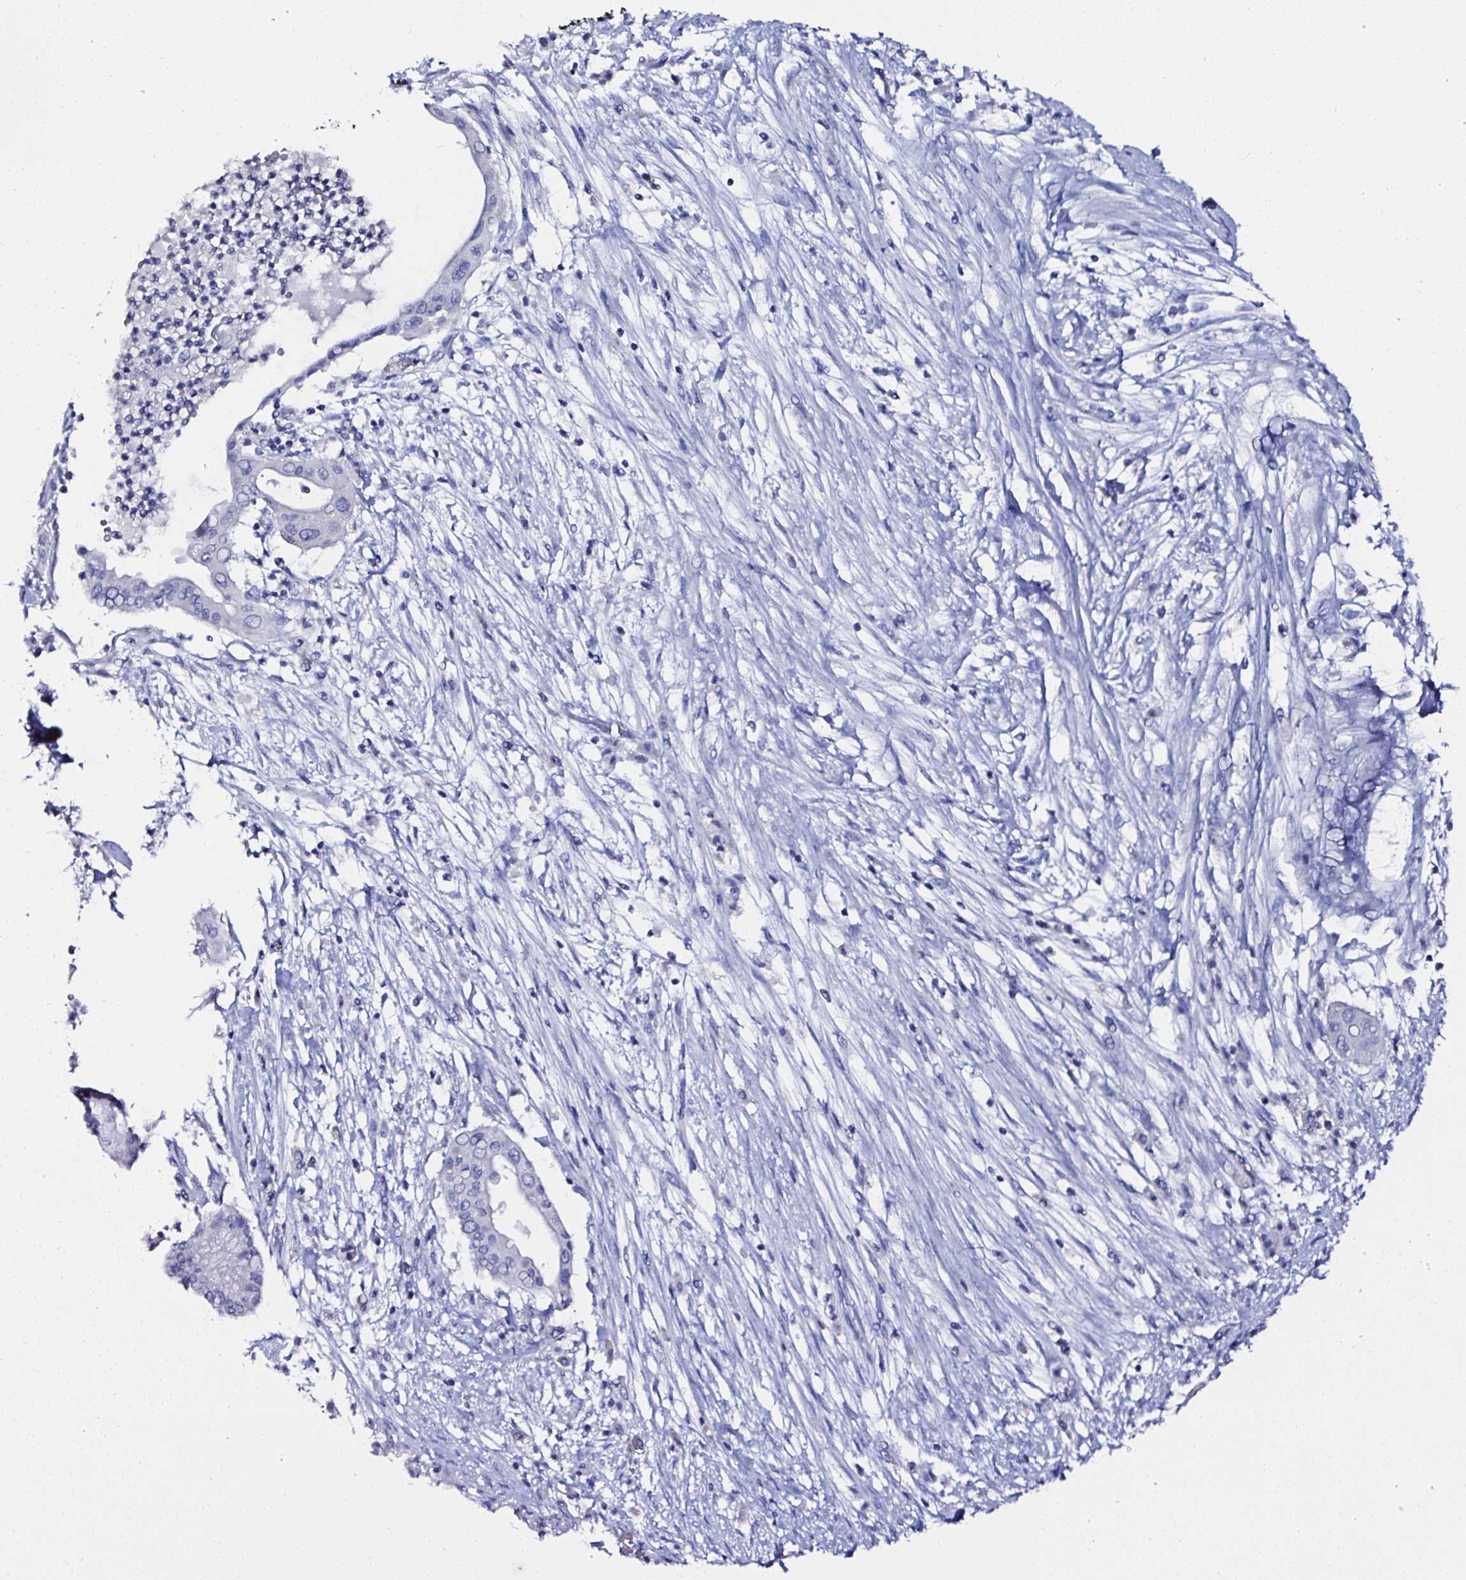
{"staining": {"intensity": "negative", "quantity": "none", "location": "none"}, "tissue": "pancreatic cancer", "cell_type": "Tumor cells", "image_type": "cancer", "snomed": [{"axis": "morphology", "description": "Adenocarcinoma, NOS"}, {"axis": "topography", "description": "Pancreas"}], "caption": "Tumor cells show no significant protein expression in adenocarcinoma (pancreatic). Brightfield microscopy of IHC stained with DAB (brown) and hematoxylin (blue), captured at high magnification.", "gene": "ATP2A1", "patient": {"sex": "male", "age": 68}}